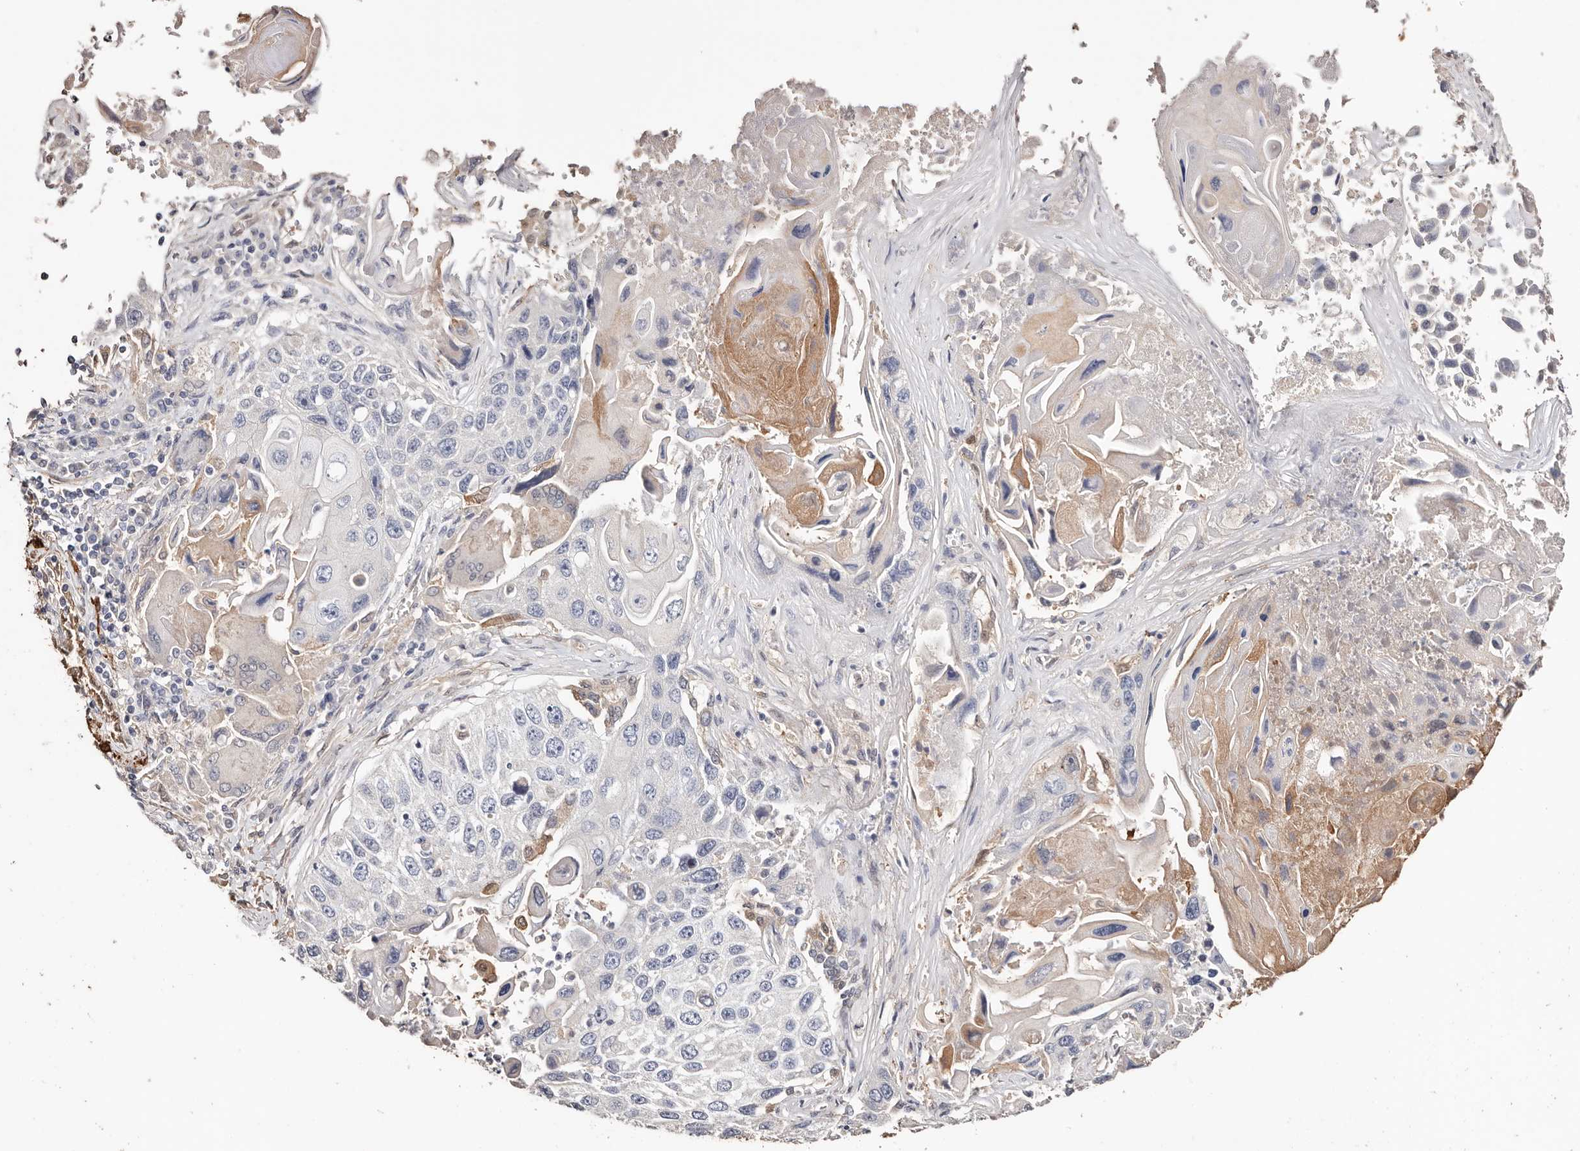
{"staining": {"intensity": "negative", "quantity": "none", "location": "none"}, "tissue": "lung cancer", "cell_type": "Tumor cells", "image_type": "cancer", "snomed": [{"axis": "morphology", "description": "Squamous cell carcinoma, NOS"}, {"axis": "topography", "description": "Lung"}], "caption": "Immunohistochemical staining of human lung cancer (squamous cell carcinoma) displays no significant positivity in tumor cells.", "gene": "TGM2", "patient": {"sex": "male", "age": 61}}